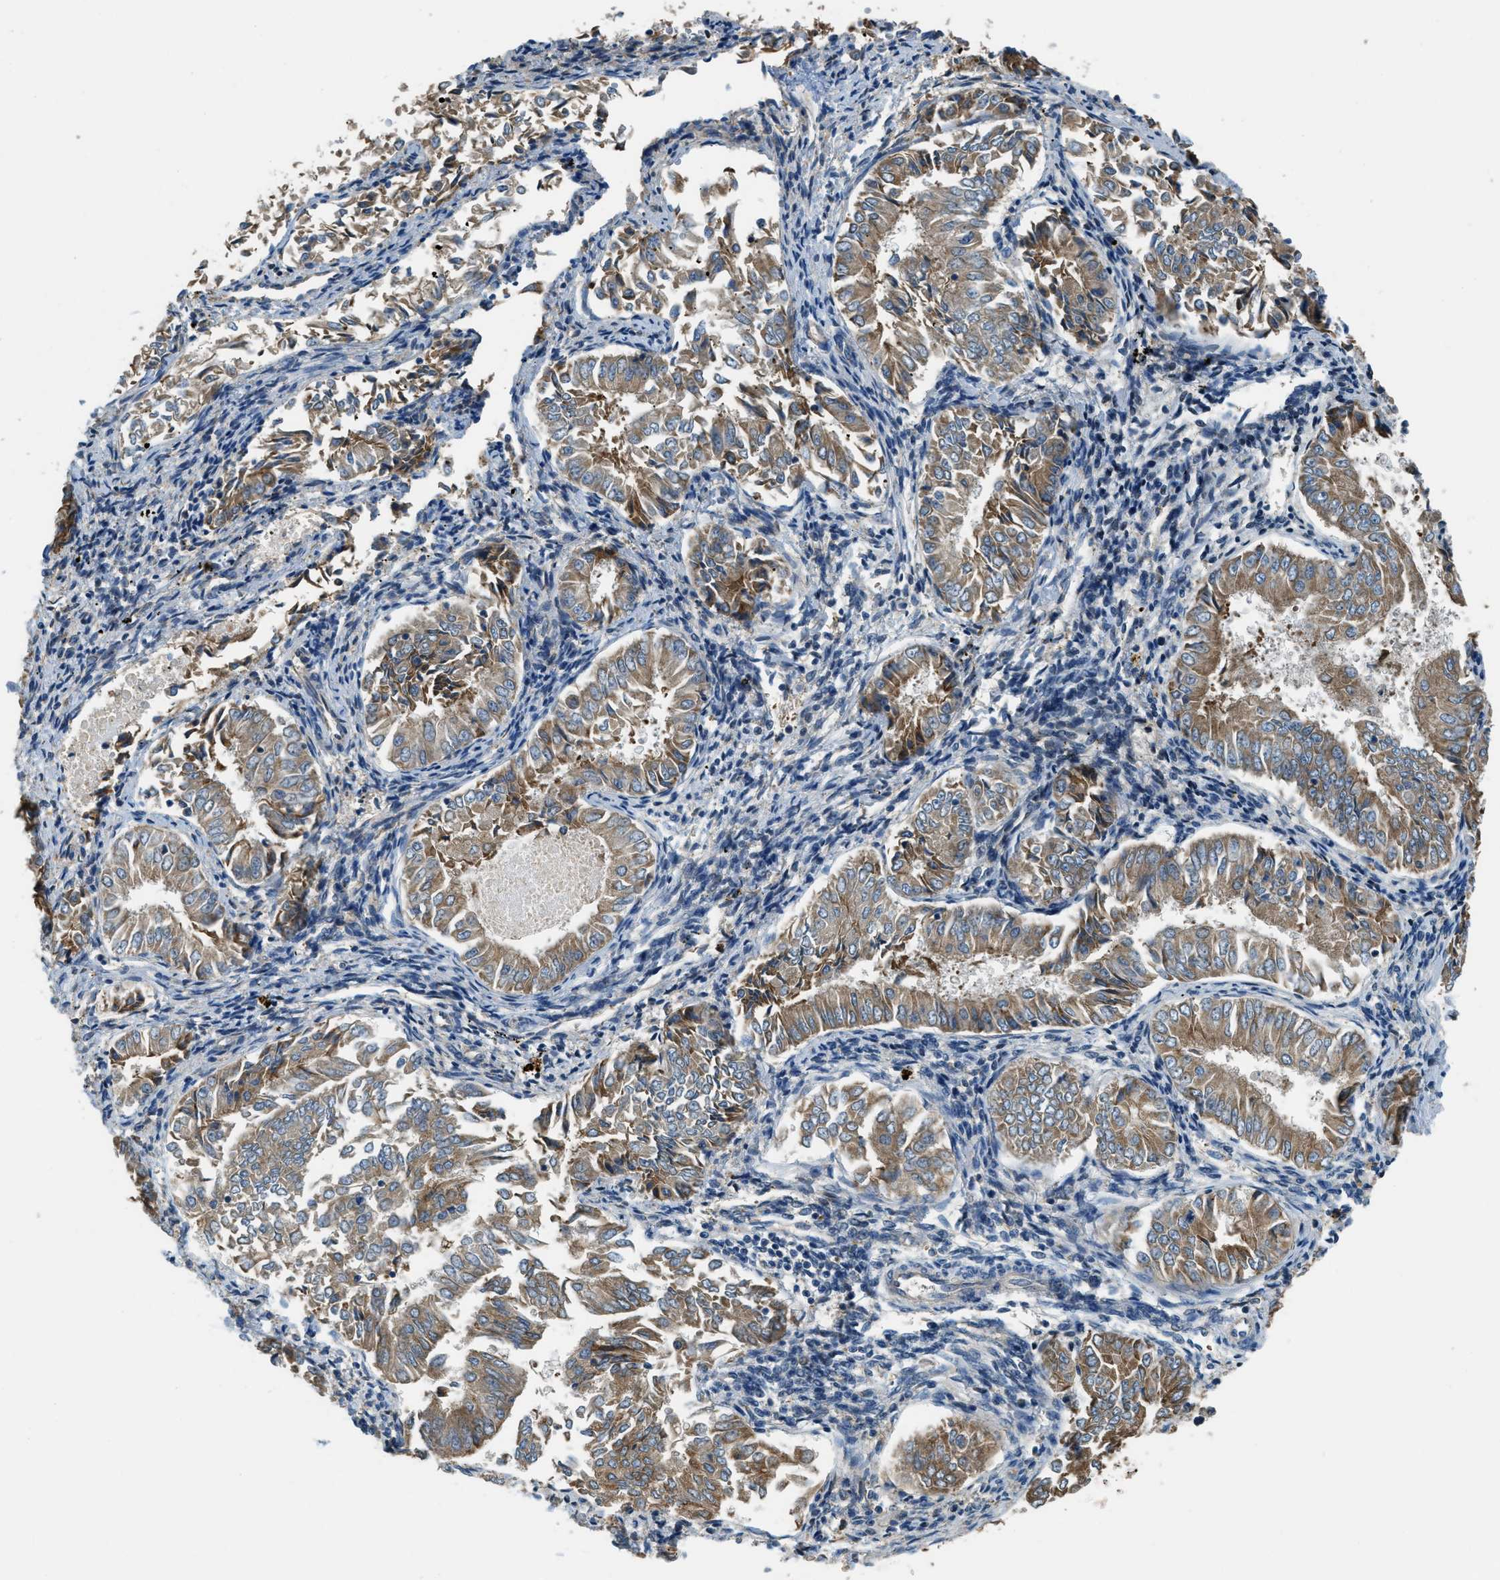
{"staining": {"intensity": "moderate", "quantity": ">75%", "location": "cytoplasmic/membranous"}, "tissue": "endometrial cancer", "cell_type": "Tumor cells", "image_type": "cancer", "snomed": [{"axis": "morphology", "description": "Adenocarcinoma, NOS"}, {"axis": "topography", "description": "Endometrium"}], "caption": "An IHC histopathology image of tumor tissue is shown. Protein staining in brown labels moderate cytoplasmic/membranous positivity in endometrial cancer (adenocarcinoma) within tumor cells.", "gene": "GIMAP8", "patient": {"sex": "female", "age": 53}}